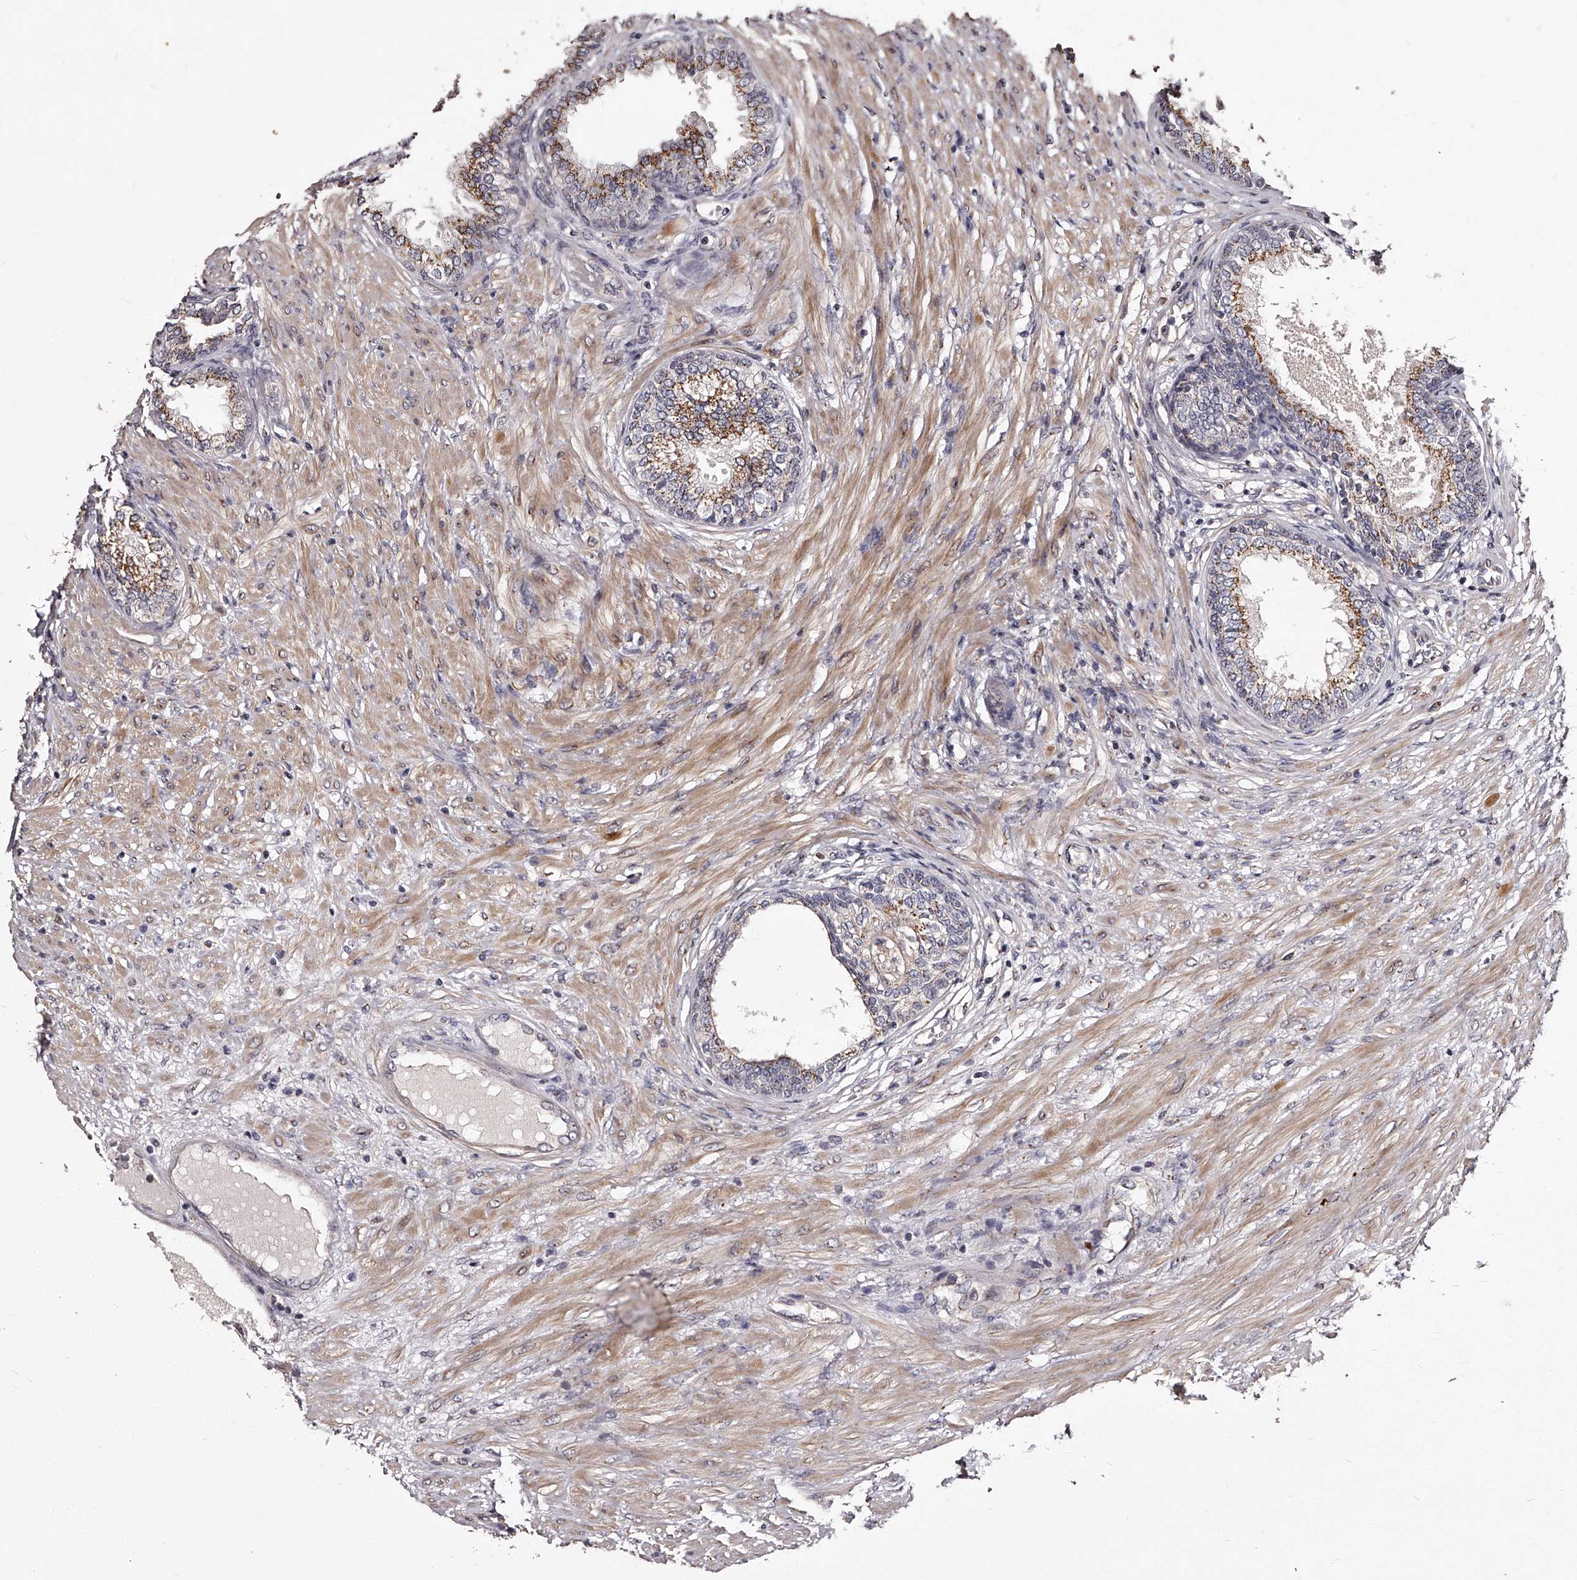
{"staining": {"intensity": "moderate", "quantity": ">75%", "location": "cytoplasmic/membranous"}, "tissue": "prostate", "cell_type": "Glandular cells", "image_type": "normal", "snomed": [{"axis": "morphology", "description": "Normal tissue, NOS"}, {"axis": "topography", "description": "Prostate"}], "caption": "A histopathology image showing moderate cytoplasmic/membranous positivity in about >75% of glandular cells in benign prostate, as visualized by brown immunohistochemical staining.", "gene": "RSC1A1", "patient": {"sex": "male", "age": 76}}